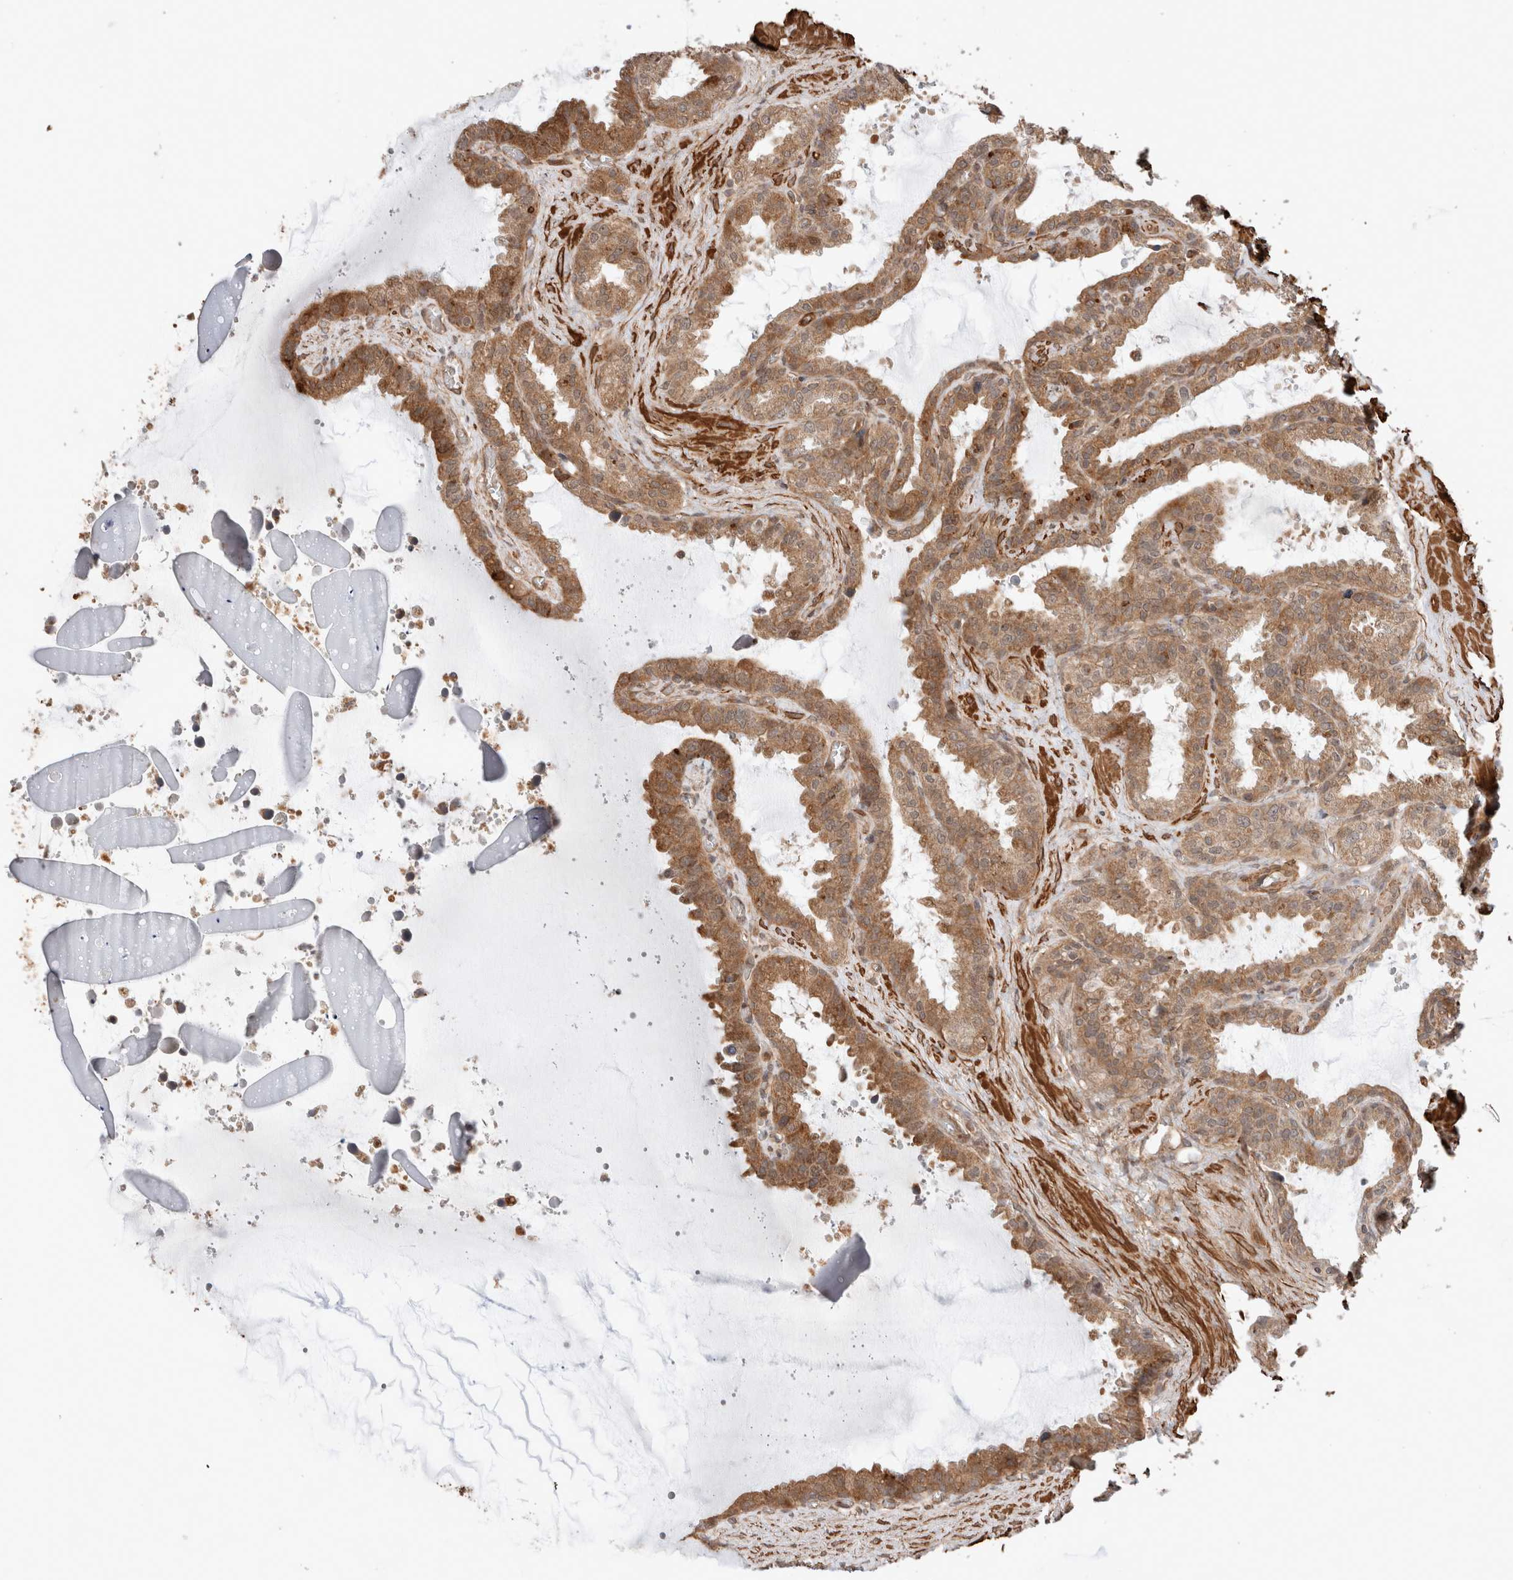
{"staining": {"intensity": "moderate", "quantity": ">75%", "location": "cytoplasmic/membranous"}, "tissue": "seminal vesicle", "cell_type": "Glandular cells", "image_type": "normal", "snomed": [{"axis": "morphology", "description": "Normal tissue, NOS"}, {"axis": "topography", "description": "Seminal veicle"}], "caption": "Immunohistochemical staining of unremarkable human seminal vesicle demonstrates moderate cytoplasmic/membranous protein staining in about >75% of glandular cells.", "gene": "ZNF649", "patient": {"sex": "male", "age": 46}}